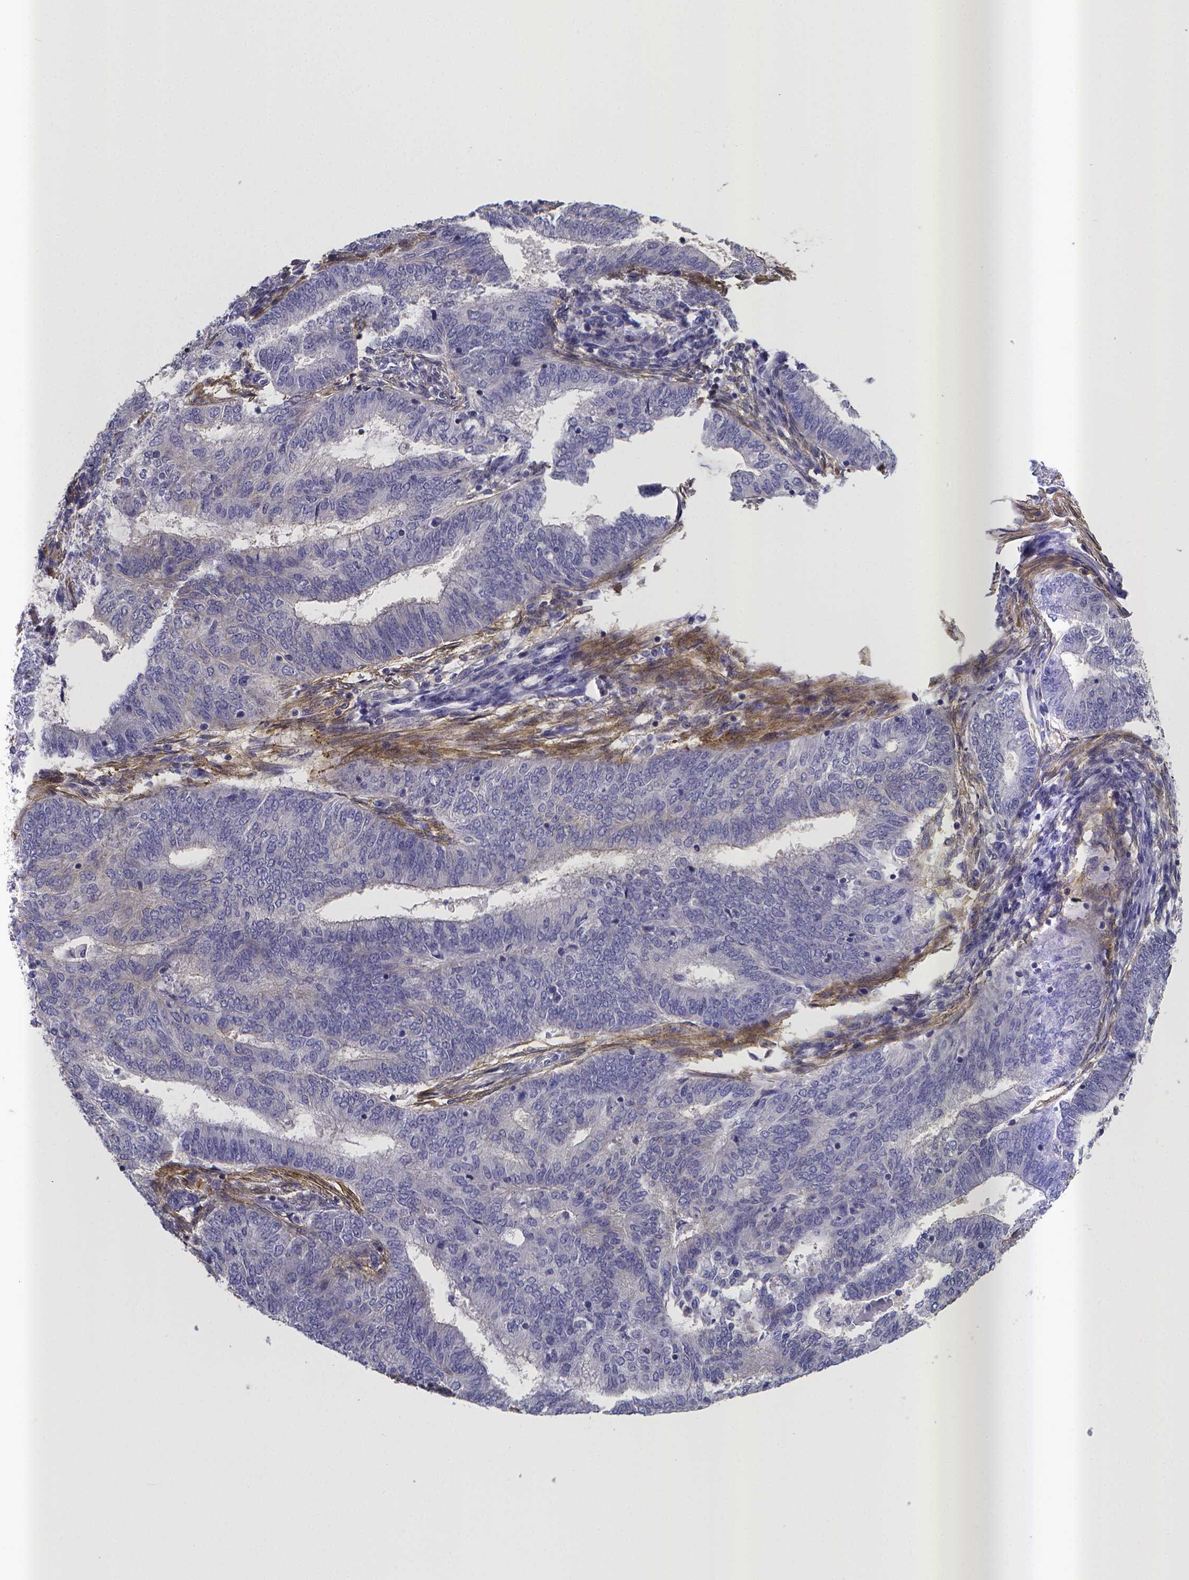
{"staining": {"intensity": "negative", "quantity": "none", "location": "none"}, "tissue": "endometrial cancer", "cell_type": "Tumor cells", "image_type": "cancer", "snomed": [{"axis": "morphology", "description": "Adenocarcinoma, NOS"}, {"axis": "topography", "description": "Endometrium"}], "caption": "Tumor cells are negative for protein expression in human endometrial cancer (adenocarcinoma).", "gene": "RERG", "patient": {"sex": "female", "age": 62}}